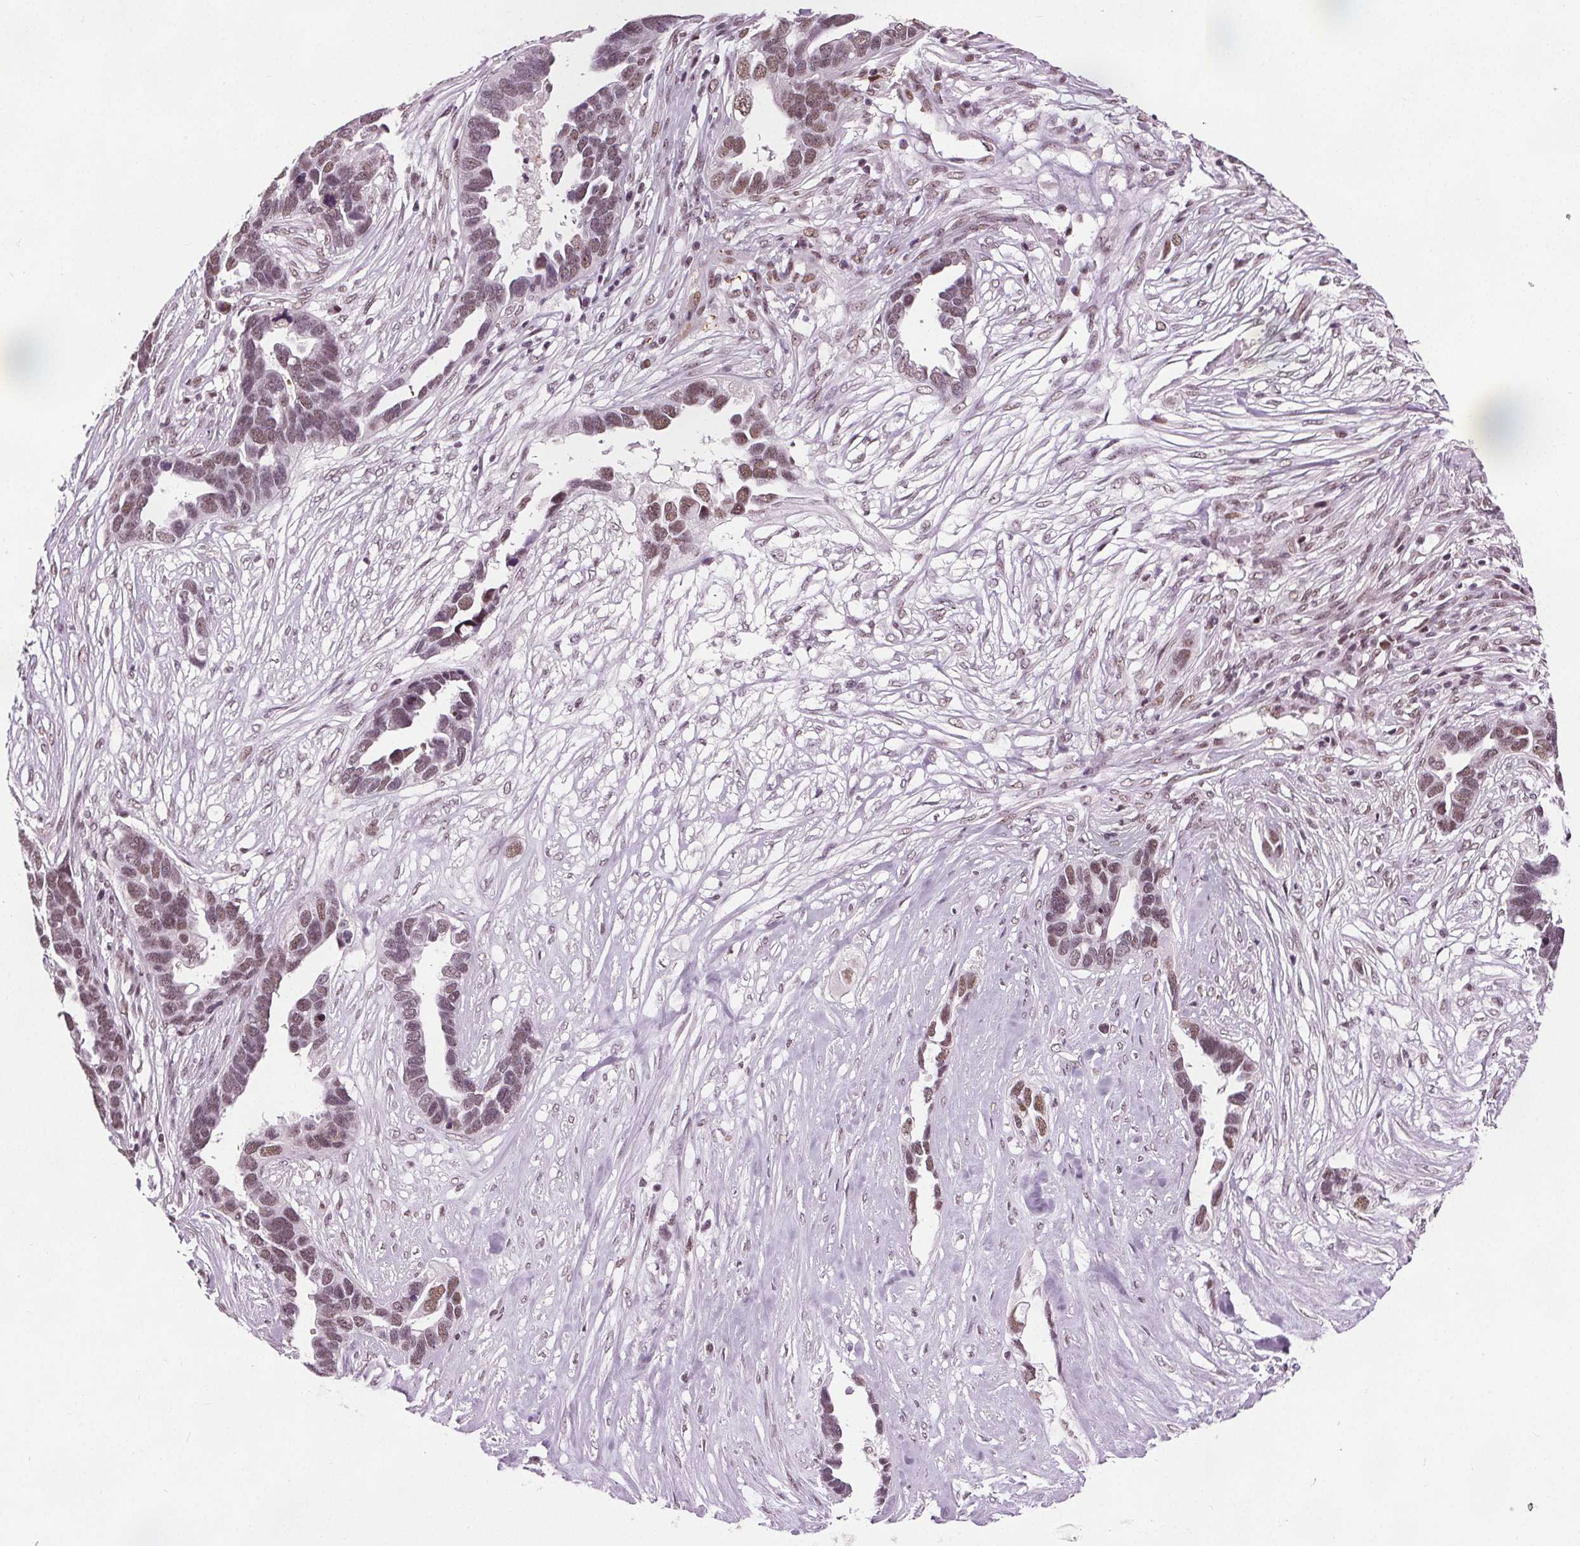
{"staining": {"intensity": "moderate", "quantity": ">75%", "location": "nuclear"}, "tissue": "ovarian cancer", "cell_type": "Tumor cells", "image_type": "cancer", "snomed": [{"axis": "morphology", "description": "Cystadenocarcinoma, serous, NOS"}, {"axis": "topography", "description": "Ovary"}], "caption": "Immunohistochemistry (IHC) (DAB (3,3'-diaminobenzidine)) staining of ovarian serous cystadenocarcinoma reveals moderate nuclear protein staining in approximately >75% of tumor cells. The staining is performed using DAB brown chromogen to label protein expression. The nuclei are counter-stained blue using hematoxylin.", "gene": "IWS1", "patient": {"sex": "female", "age": 54}}